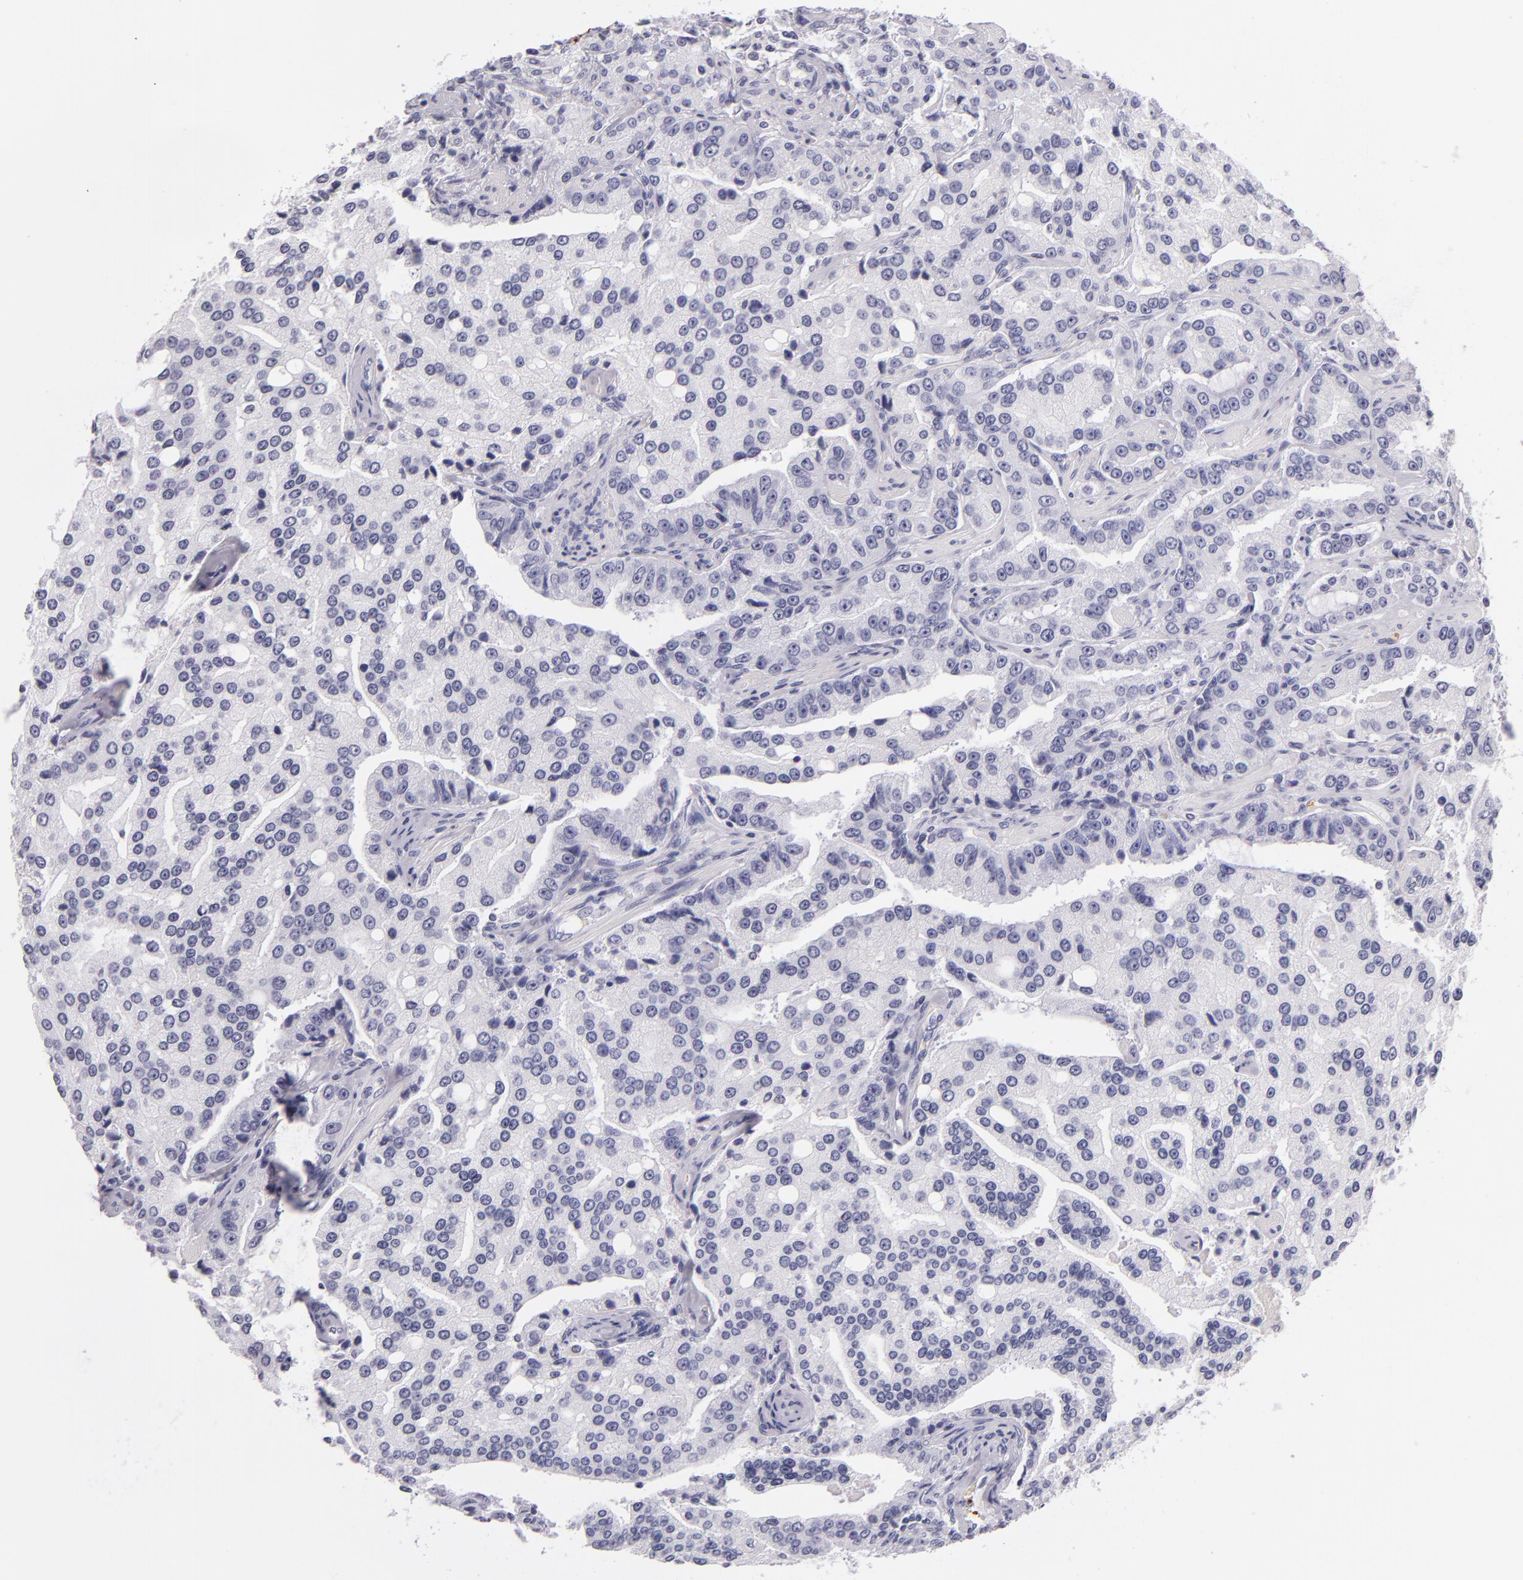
{"staining": {"intensity": "negative", "quantity": "none", "location": "none"}, "tissue": "prostate cancer", "cell_type": "Tumor cells", "image_type": "cancer", "snomed": [{"axis": "morphology", "description": "Adenocarcinoma, Medium grade"}, {"axis": "topography", "description": "Prostate"}], "caption": "DAB immunohistochemical staining of human medium-grade adenocarcinoma (prostate) demonstrates no significant staining in tumor cells.", "gene": "GP1BA", "patient": {"sex": "male", "age": 72}}